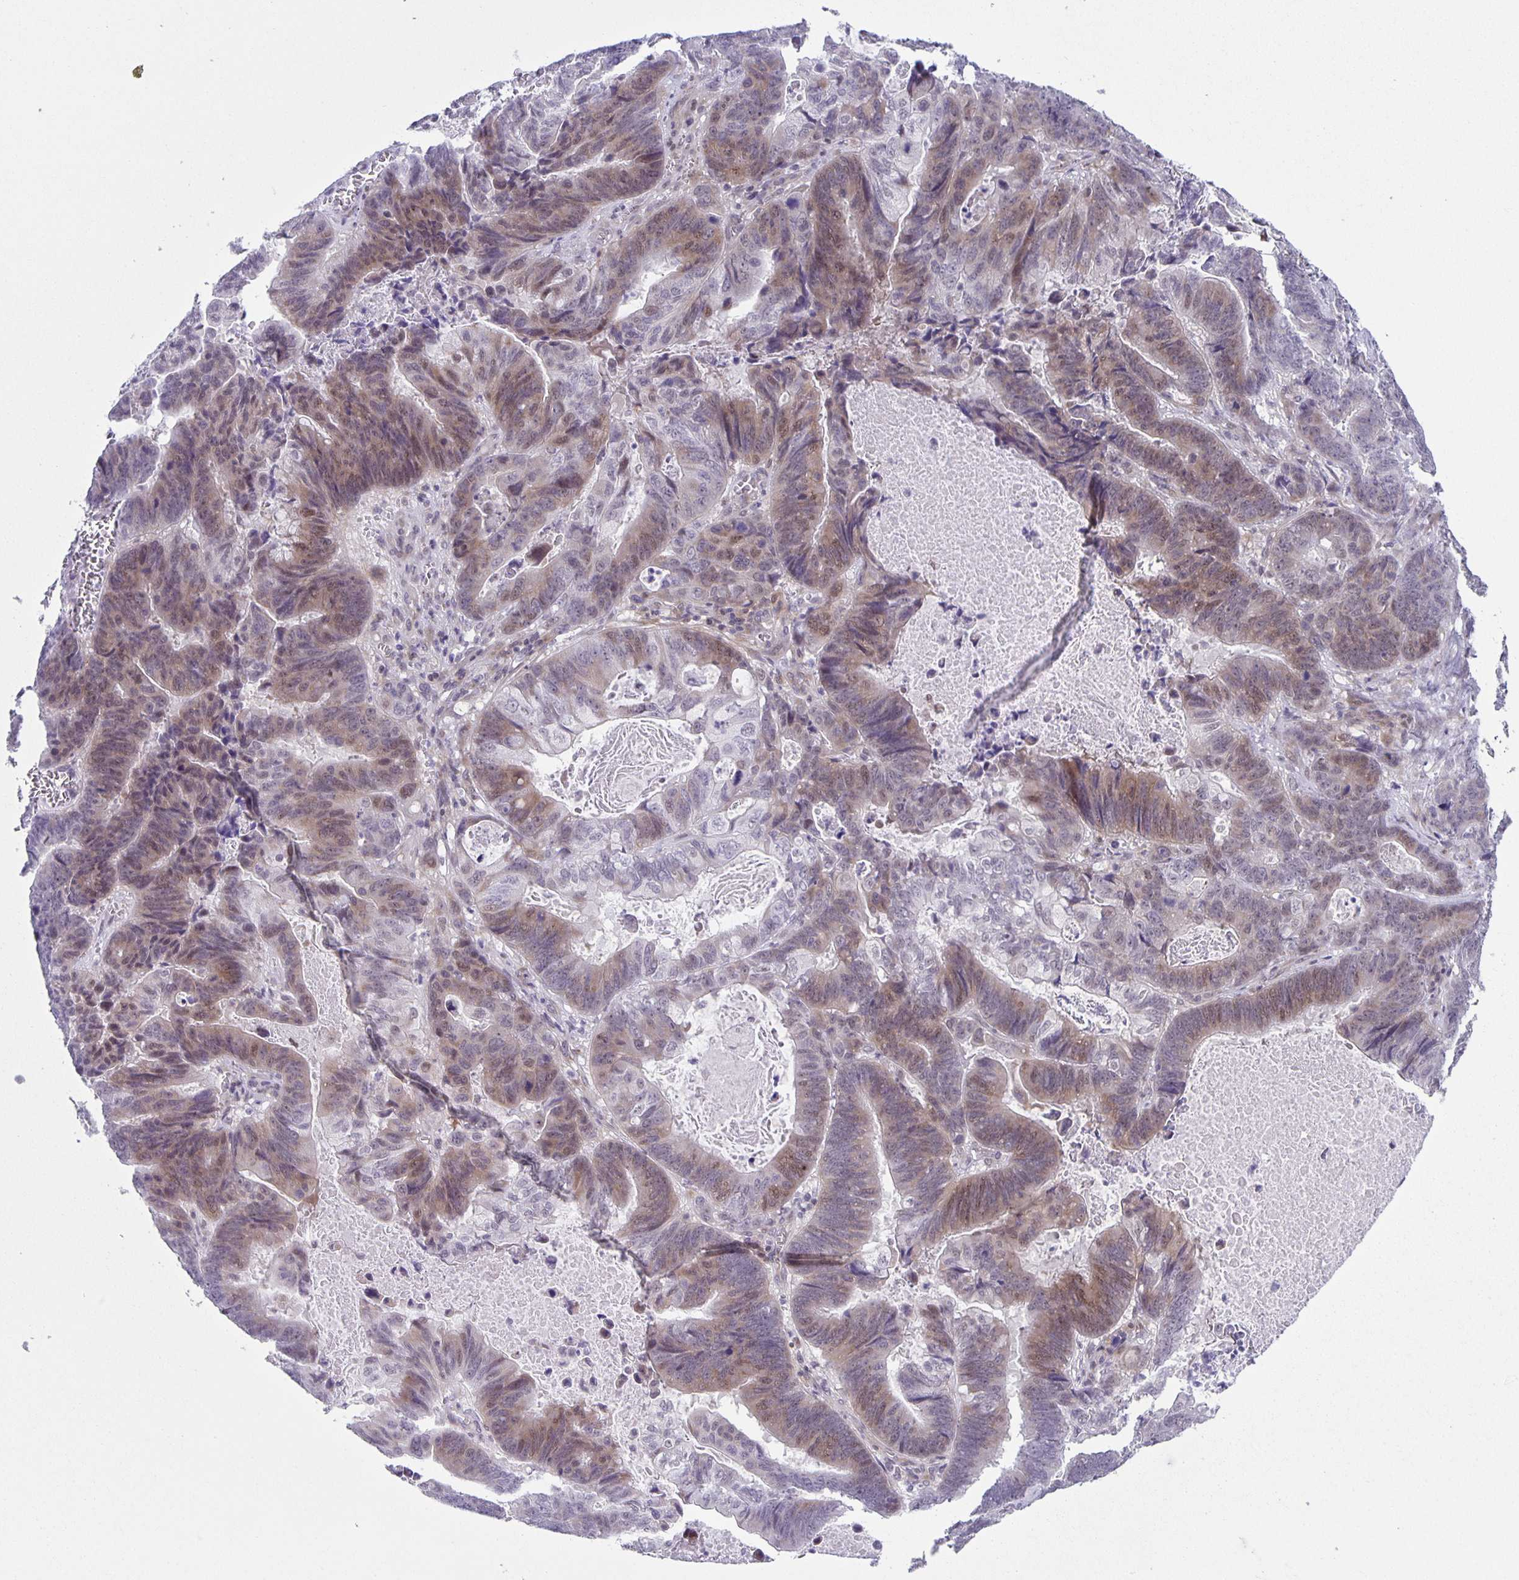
{"staining": {"intensity": "weak", "quantity": "25%-75%", "location": "cytoplasmic/membranous,nuclear"}, "tissue": "lung cancer", "cell_type": "Tumor cells", "image_type": "cancer", "snomed": [{"axis": "morphology", "description": "Aneuploidy"}, {"axis": "morphology", "description": "Adenocarcinoma, NOS"}, {"axis": "morphology", "description": "Adenocarcinoma primary or metastatic"}, {"axis": "topography", "description": "Lung"}], "caption": "IHC of adenocarcinoma primary or metastatic (lung) demonstrates low levels of weak cytoplasmic/membranous and nuclear positivity in approximately 25%-75% of tumor cells.", "gene": "PHRF1", "patient": {"sex": "female", "age": 75}}